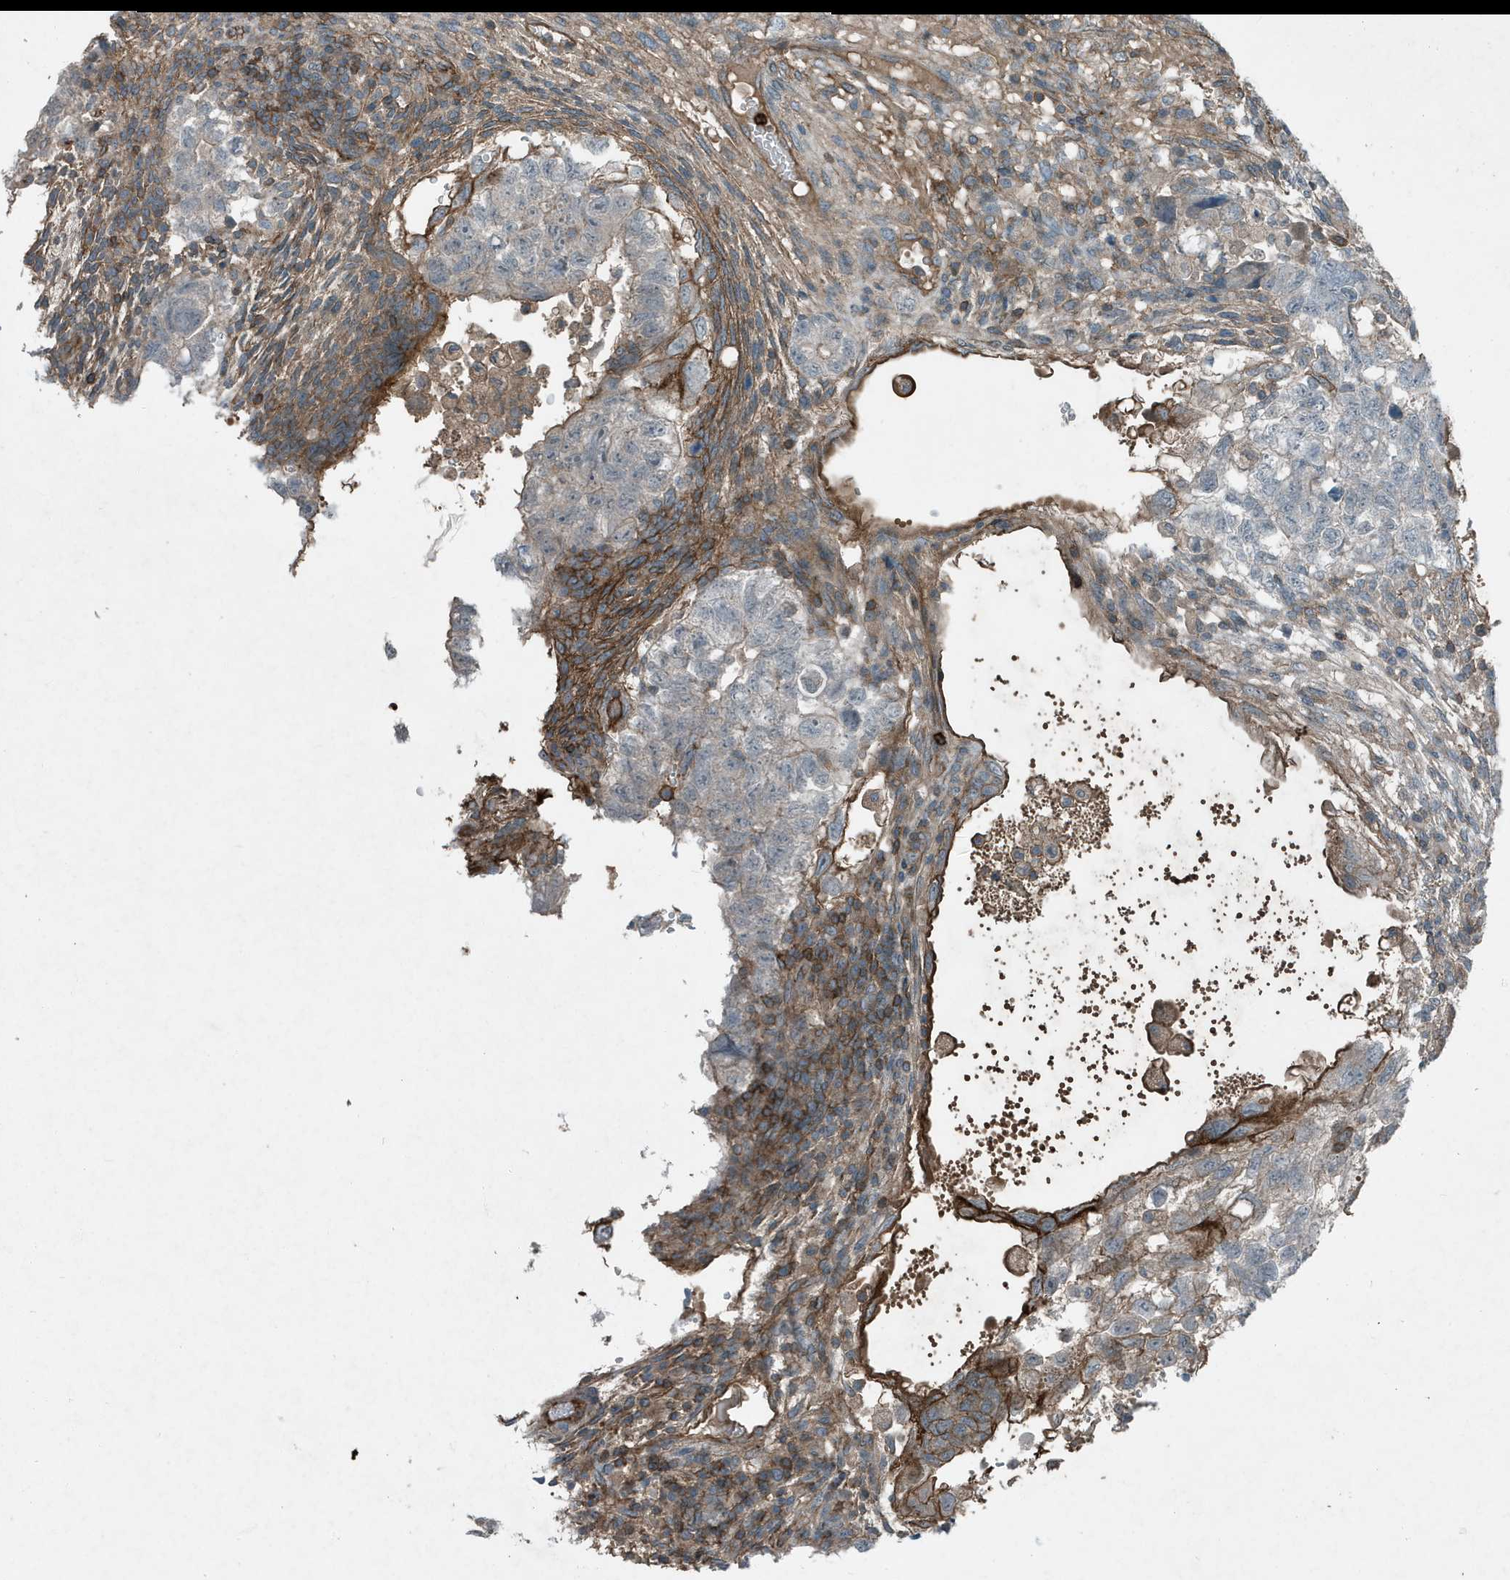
{"staining": {"intensity": "negative", "quantity": "none", "location": "none"}, "tissue": "testis cancer", "cell_type": "Tumor cells", "image_type": "cancer", "snomed": [{"axis": "morphology", "description": "Carcinoma, Embryonal, NOS"}, {"axis": "topography", "description": "Testis"}], "caption": "Tumor cells are negative for brown protein staining in embryonal carcinoma (testis).", "gene": "DAPP1", "patient": {"sex": "male", "age": 36}}